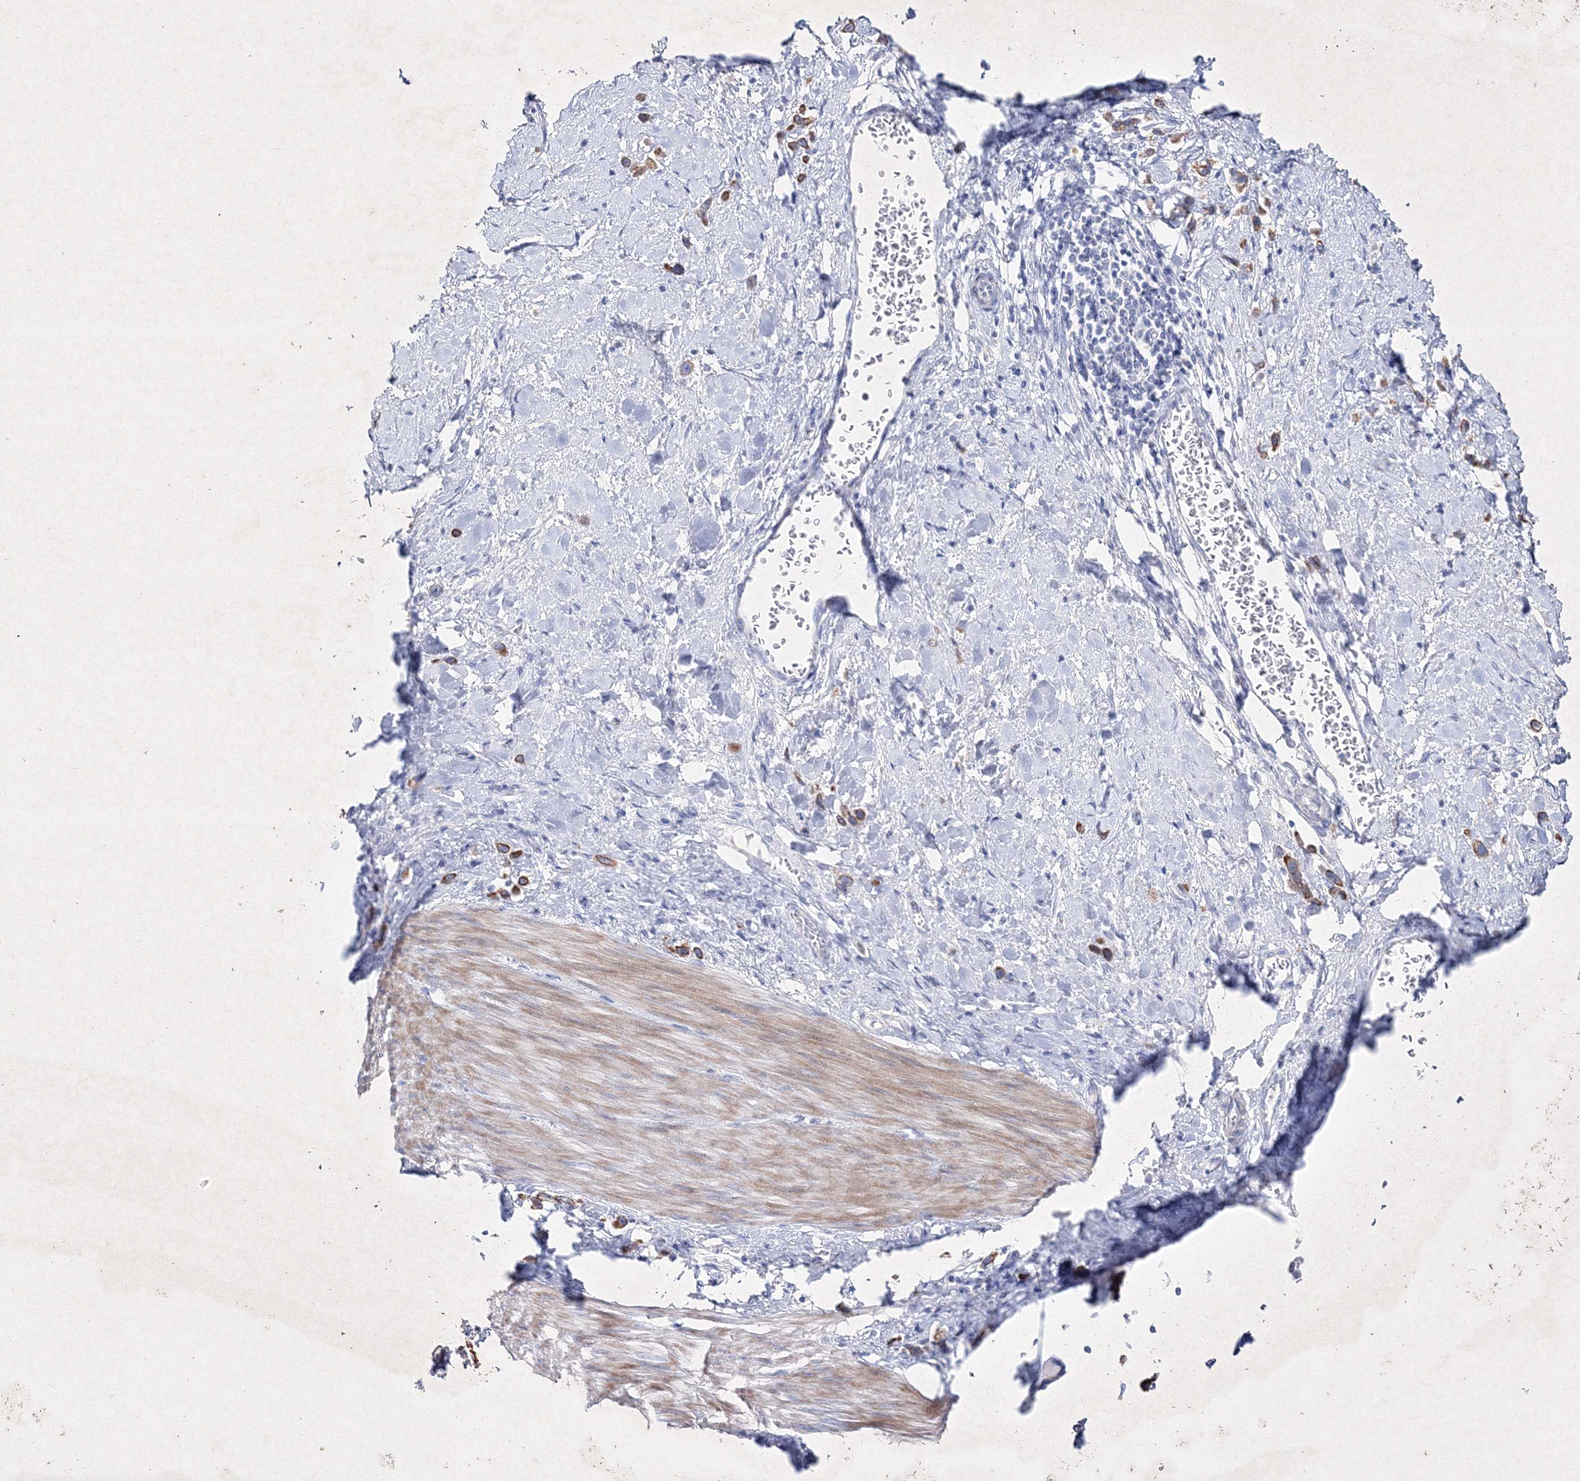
{"staining": {"intensity": "strong", "quantity": ">75%", "location": "cytoplasmic/membranous"}, "tissue": "stomach cancer", "cell_type": "Tumor cells", "image_type": "cancer", "snomed": [{"axis": "morphology", "description": "Adenocarcinoma, NOS"}, {"axis": "topography", "description": "Stomach"}], "caption": "Protein staining exhibits strong cytoplasmic/membranous staining in about >75% of tumor cells in stomach cancer.", "gene": "SMIM29", "patient": {"sex": "female", "age": 65}}